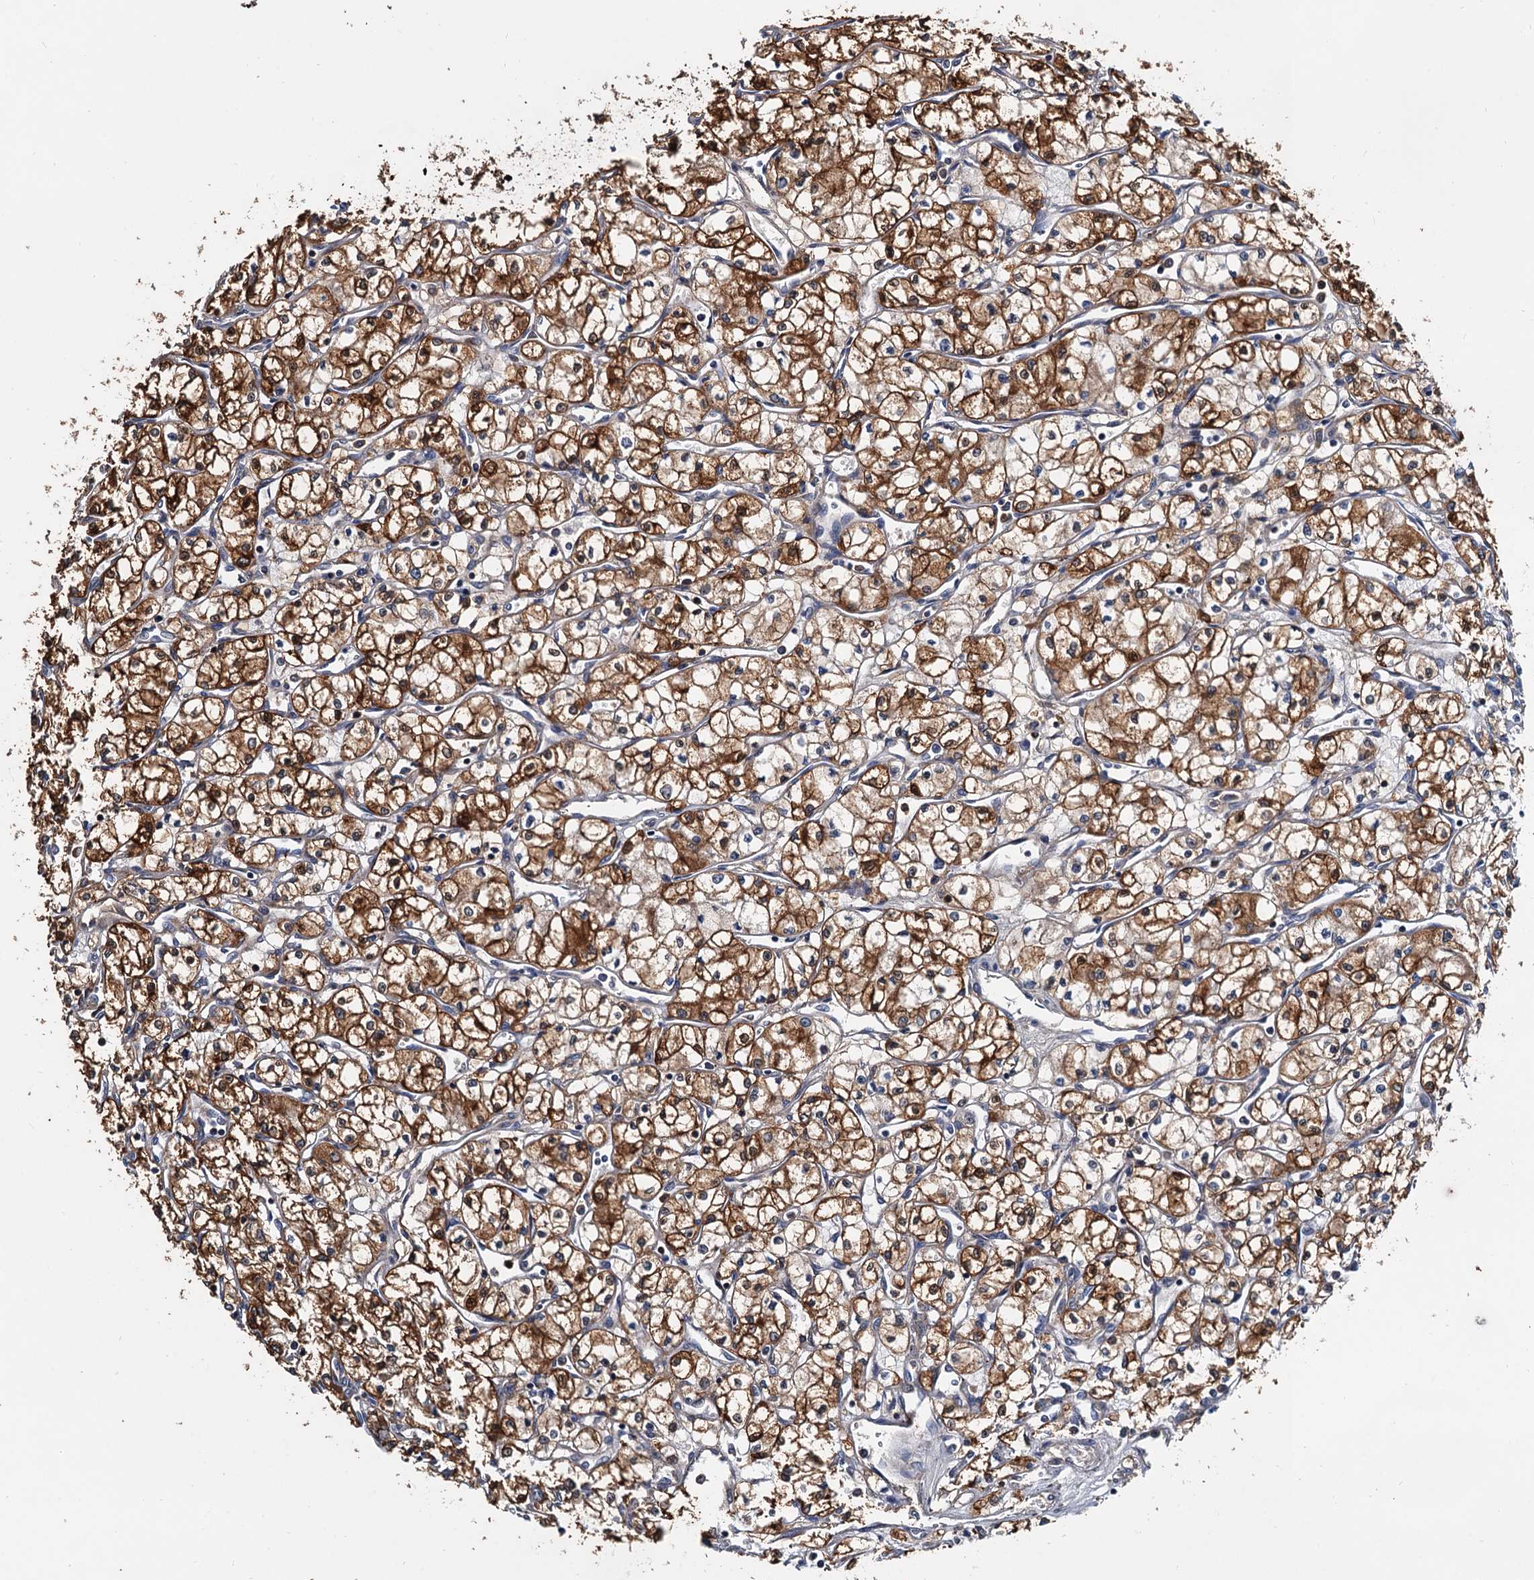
{"staining": {"intensity": "strong", "quantity": ">75%", "location": "cytoplasmic/membranous"}, "tissue": "renal cancer", "cell_type": "Tumor cells", "image_type": "cancer", "snomed": [{"axis": "morphology", "description": "Adenocarcinoma, NOS"}, {"axis": "topography", "description": "Kidney"}], "caption": "Protein staining of renal cancer (adenocarcinoma) tissue reveals strong cytoplasmic/membranous expression in about >75% of tumor cells.", "gene": "USP6NL", "patient": {"sex": "male", "age": 59}}